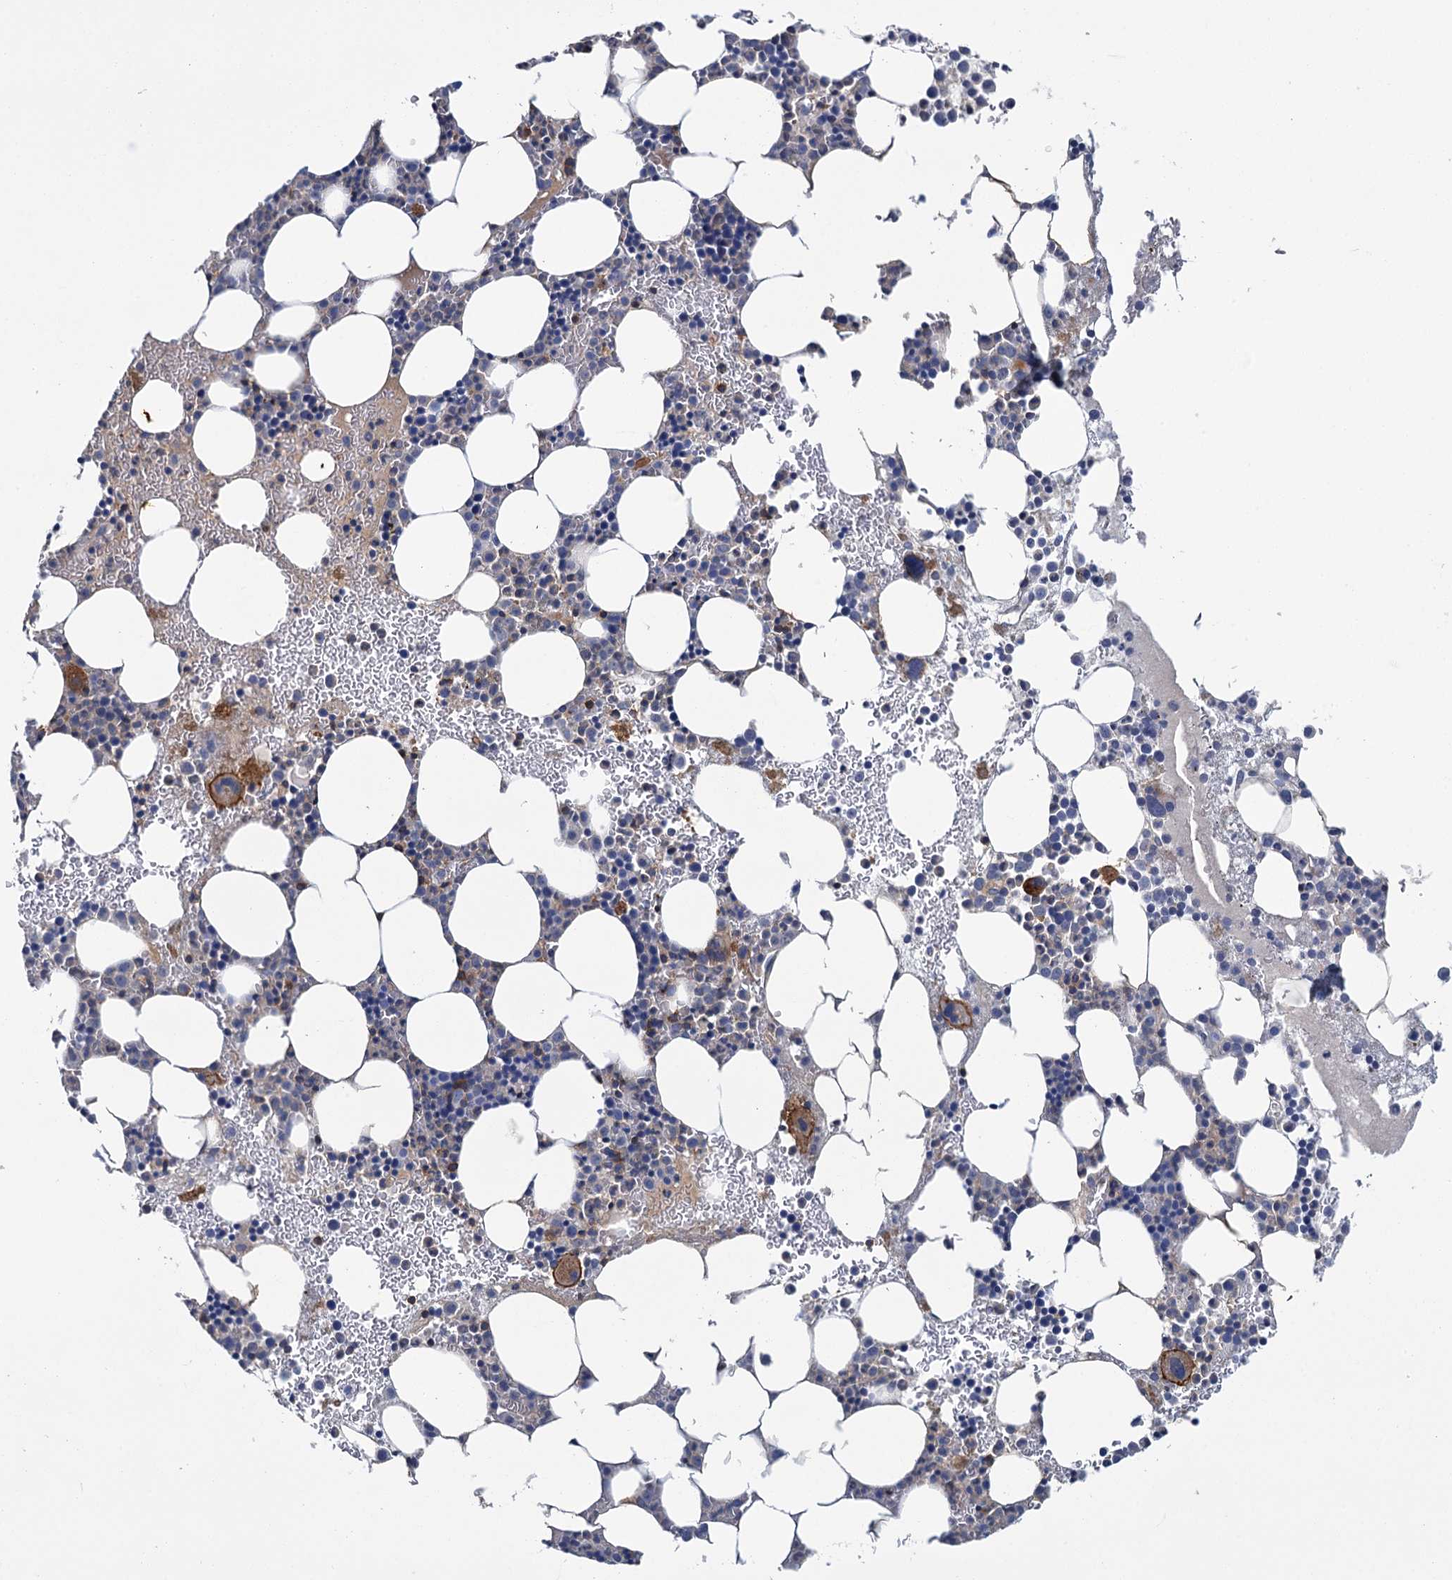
{"staining": {"intensity": "strong", "quantity": "<25%", "location": "cytoplasmic/membranous"}, "tissue": "bone marrow", "cell_type": "Hematopoietic cells", "image_type": "normal", "snomed": [{"axis": "morphology", "description": "Normal tissue, NOS"}, {"axis": "topography", "description": "Bone marrow"}], "caption": "This image shows immunohistochemistry (IHC) staining of unremarkable human bone marrow, with medium strong cytoplasmic/membranous expression in approximately <25% of hematopoietic cells.", "gene": "FGFR2", "patient": {"sex": "female", "age": 76}}